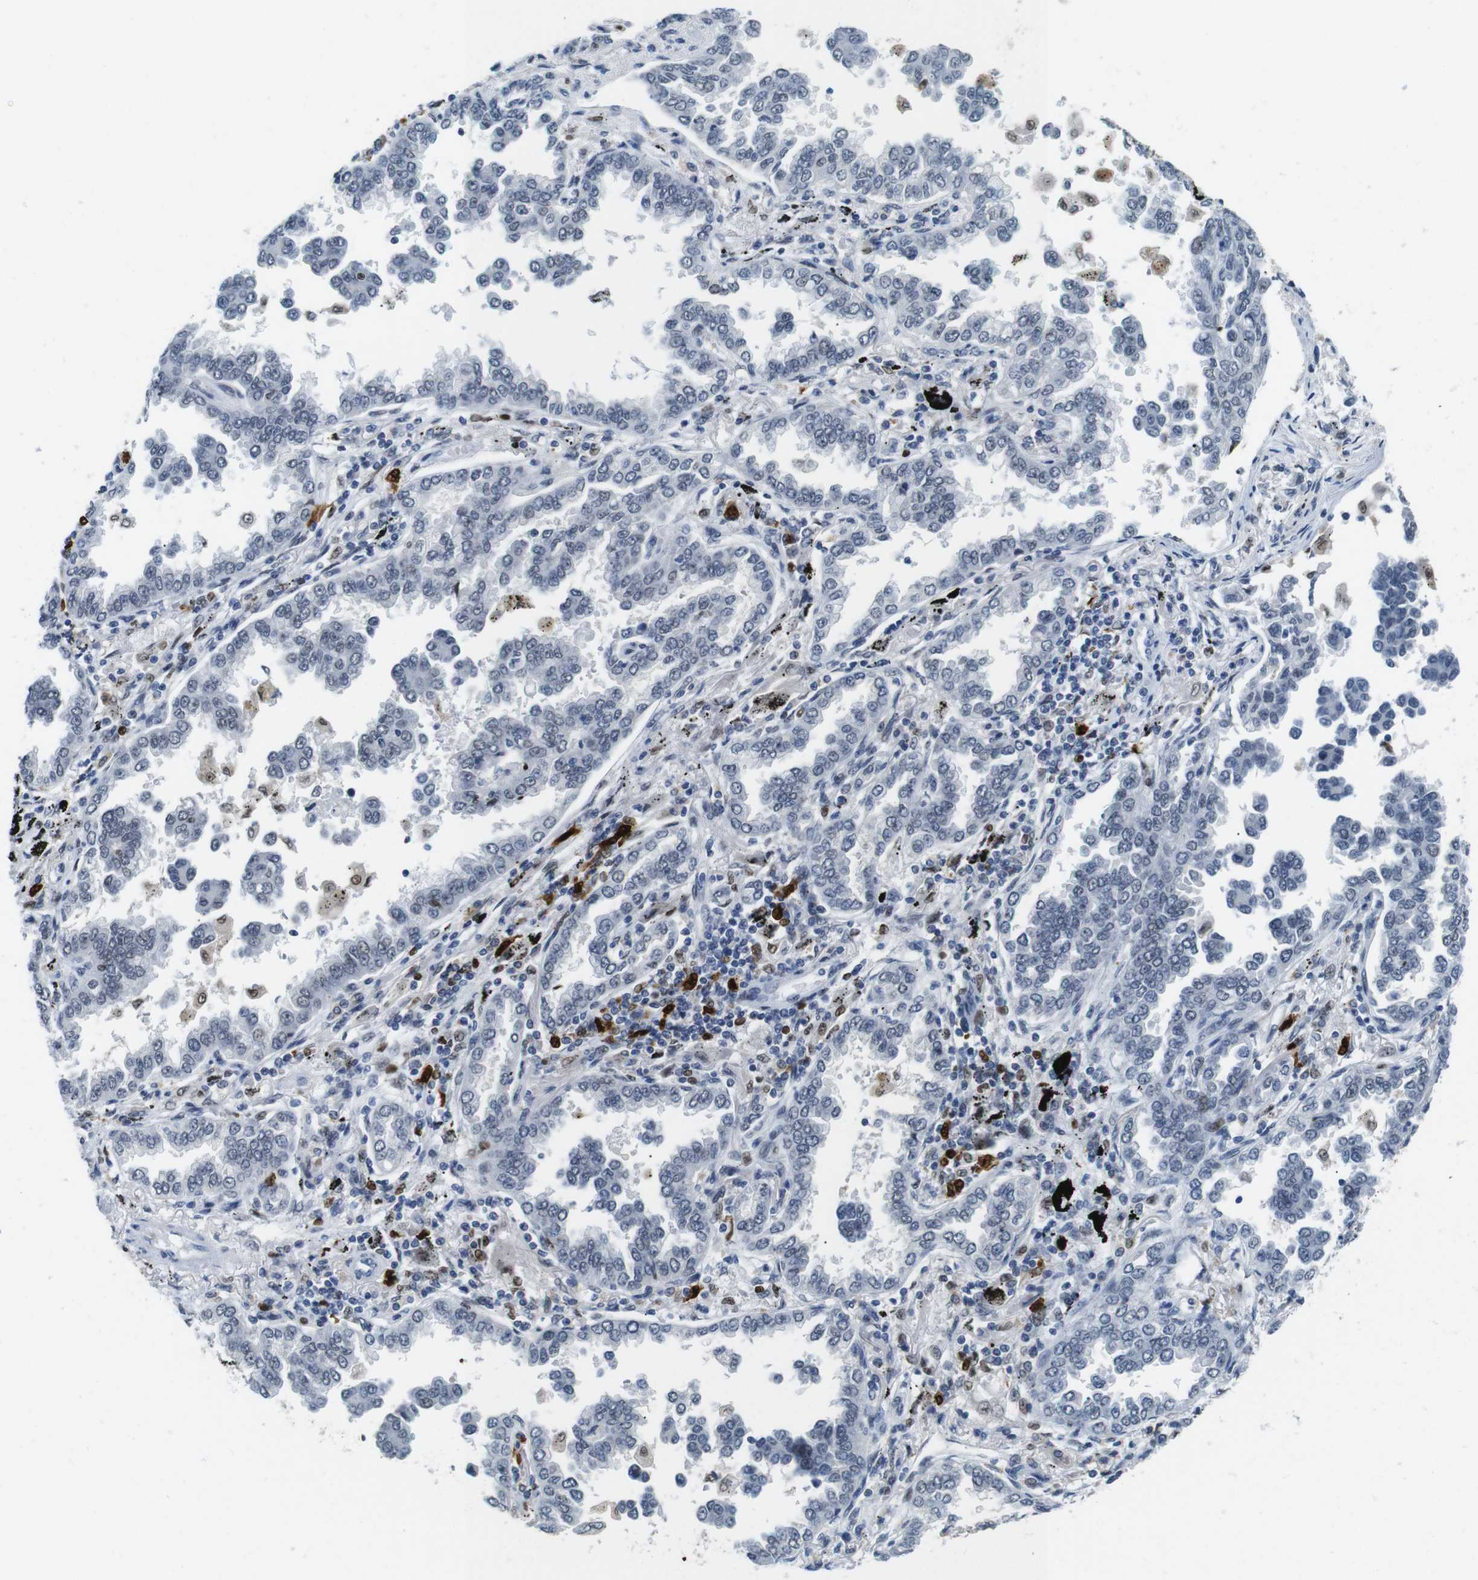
{"staining": {"intensity": "negative", "quantity": "none", "location": "none"}, "tissue": "lung cancer", "cell_type": "Tumor cells", "image_type": "cancer", "snomed": [{"axis": "morphology", "description": "Normal tissue, NOS"}, {"axis": "morphology", "description": "Adenocarcinoma, NOS"}, {"axis": "topography", "description": "Lung"}], "caption": "Immunohistochemical staining of adenocarcinoma (lung) reveals no significant staining in tumor cells.", "gene": "IRF8", "patient": {"sex": "male", "age": 59}}